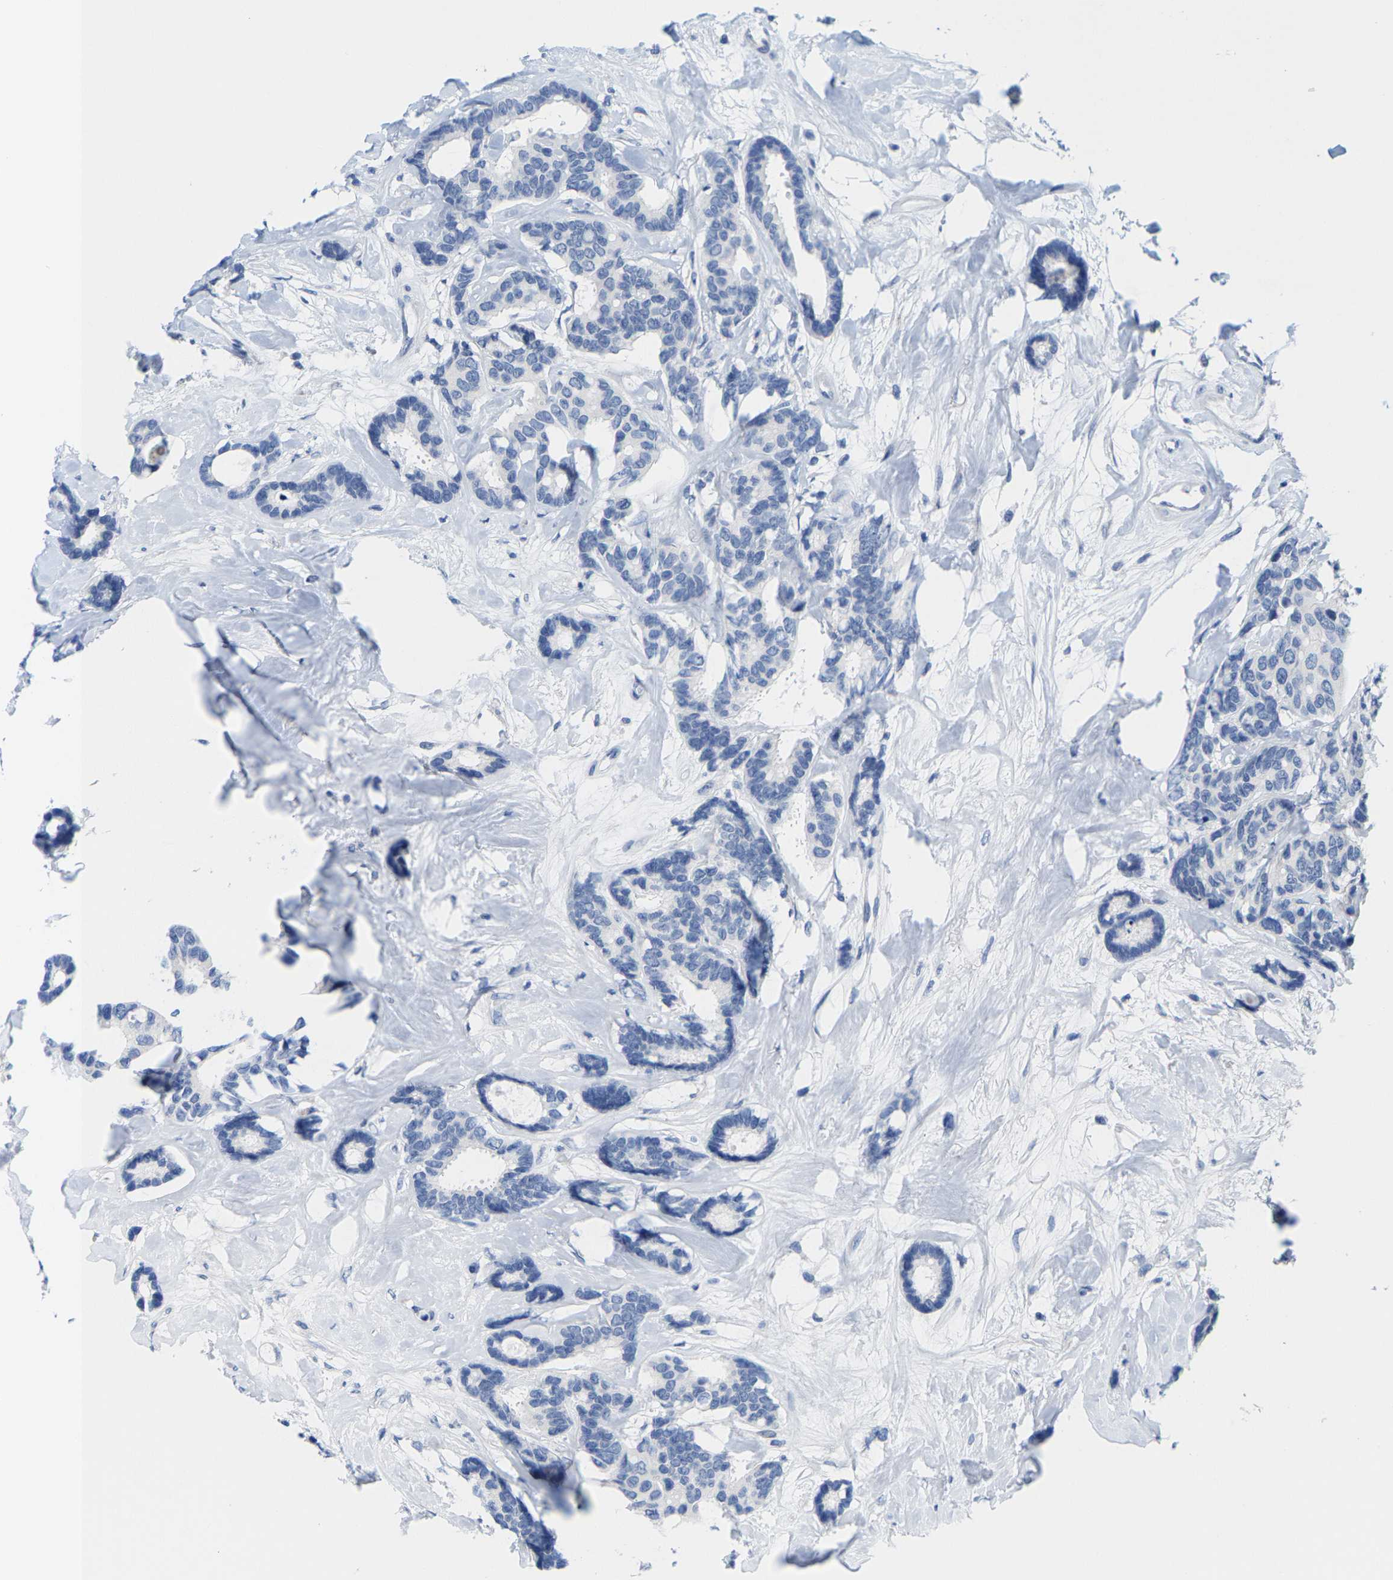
{"staining": {"intensity": "negative", "quantity": "none", "location": "none"}, "tissue": "breast cancer", "cell_type": "Tumor cells", "image_type": "cancer", "snomed": [{"axis": "morphology", "description": "Duct carcinoma"}, {"axis": "topography", "description": "Breast"}], "caption": "DAB immunohistochemical staining of human breast invasive ductal carcinoma reveals no significant expression in tumor cells.", "gene": "KLHL1", "patient": {"sex": "female", "age": 87}}